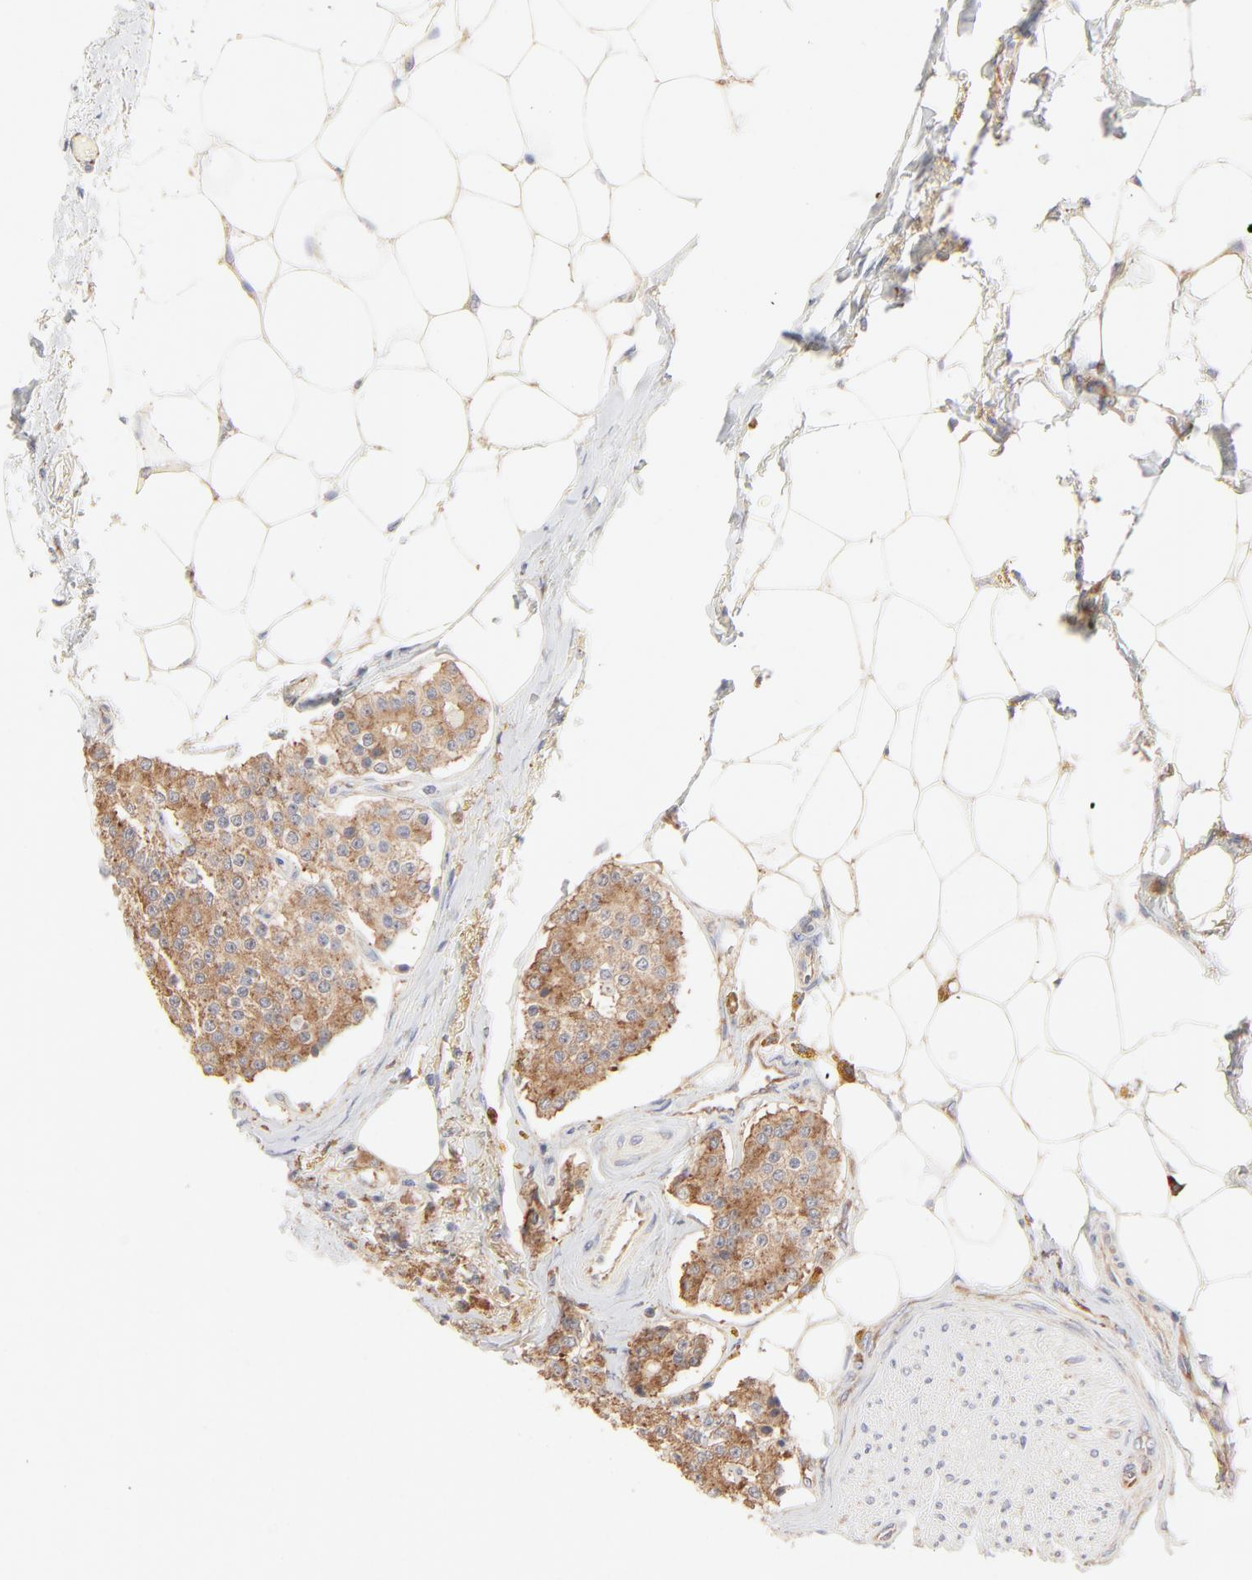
{"staining": {"intensity": "moderate", "quantity": ">75%", "location": "cytoplasmic/membranous"}, "tissue": "carcinoid", "cell_type": "Tumor cells", "image_type": "cancer", "snomed": [{"axis": "morphology", "description": "Carcinoid, malignant, NOS"}, {"axis": "topography", "description": "Colon"}], "caption": "Carcinoid (malignant) stained with a protein marker reveals moderate staining in tumor cells.", "gene": "RPS20", "patient": {"sex": "female", "age": 61}}